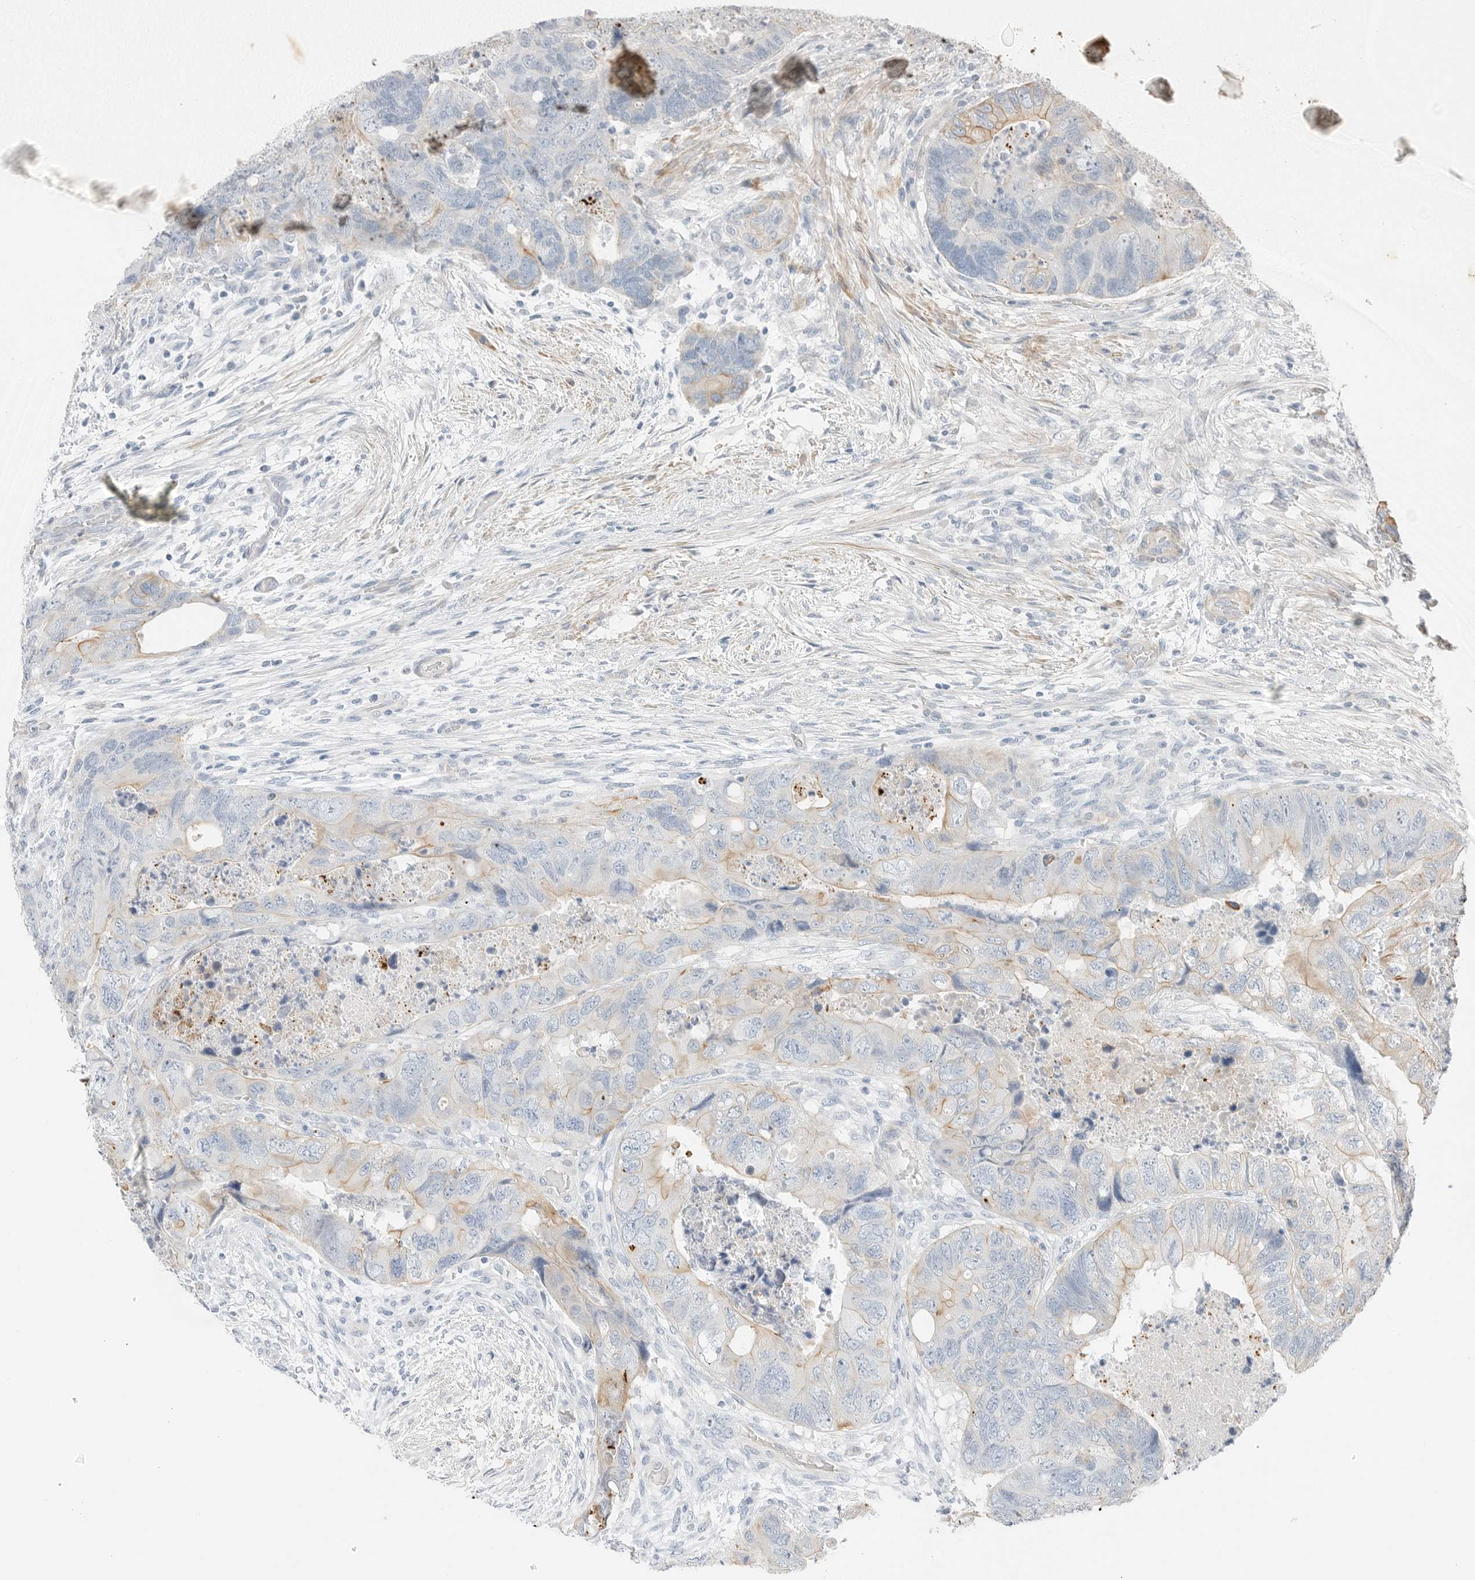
{"staining": {"intensity": "moderate", "quantity": "25%-75%", "location": "cytoplasmic/membranous"}, "tissue": "colorectal cancer", "cell_type": "Tumor cells", "image_type": "cancer", "snomed": [{"axis": "morphology", "description": "Adenocarcinoma, NOS"}, {"axis": "topography", "description": "Rectum"}], "caption": "Protein expression by IHC shows moderate cytoplasmic/membranous staining in approximately 25%-75% of tumor cells in colorectal cancer (adenocarcinoma).", "gene": "IQCC", "patient": {"sex": "male", "age": 63}}